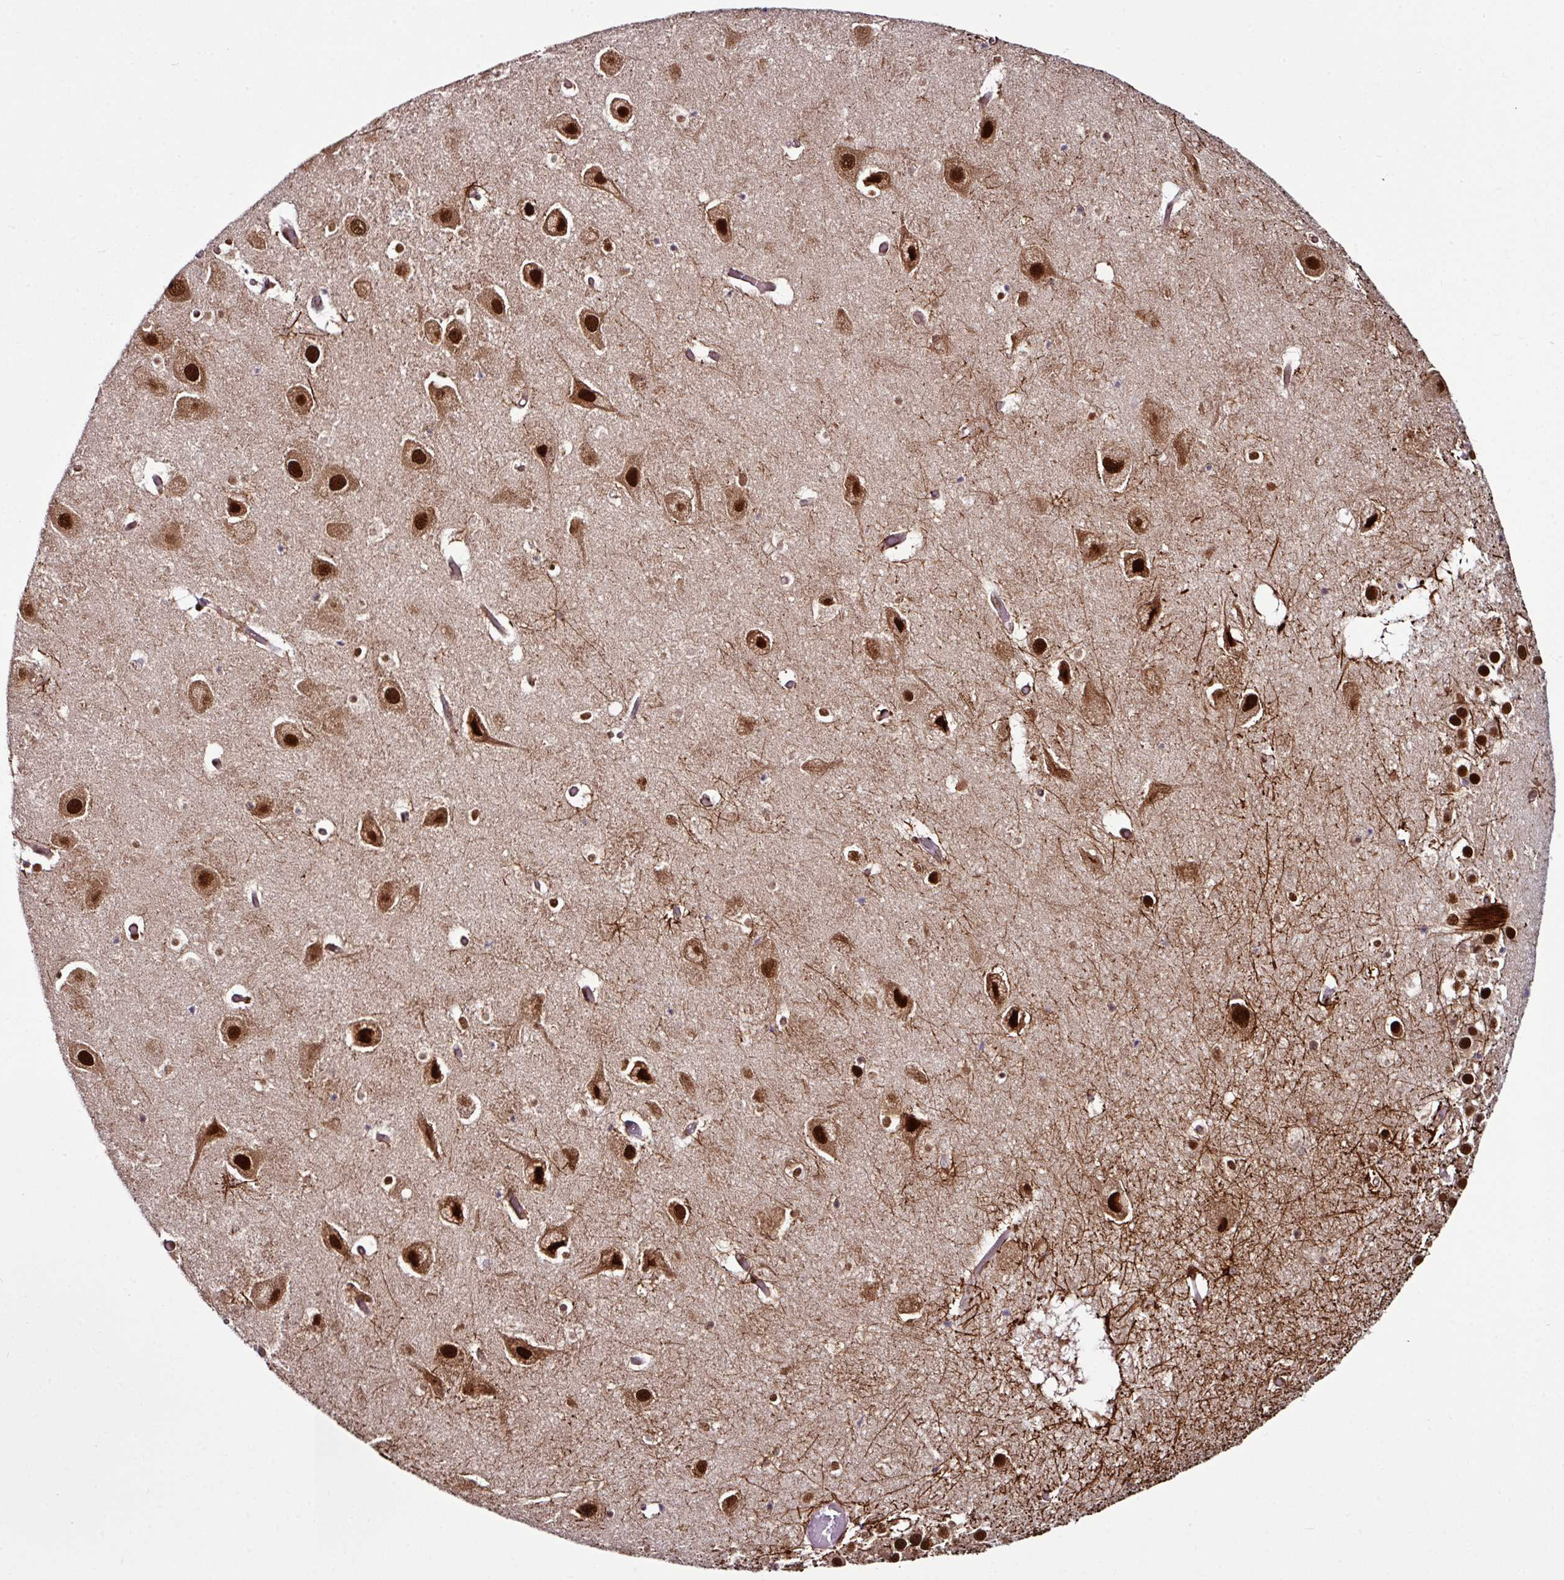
{"staining": {"intensity": "strong", "quantity": "25%-75%", "location": "nuclear"}, "tissue": "hippocampus", "cell_type": "Glial cells", "image_type": "normal", "snomed": [{"axis": "morphology", "description": "Normal tissue, NOS"}, {"axis": "topography", "description": "Hippocampus"}], "caption": "Brown immunohistochemical staining in benign human hippocampus exhibits strong nuclear staining in about 25%-75% of glial cells. Using DAB (brown) and hematoxylin (blue) stains, captured at high magnification using brightfield microscopy.", "gene": "MORF4L2", "patient": {"sex": "female", "age": 52}}